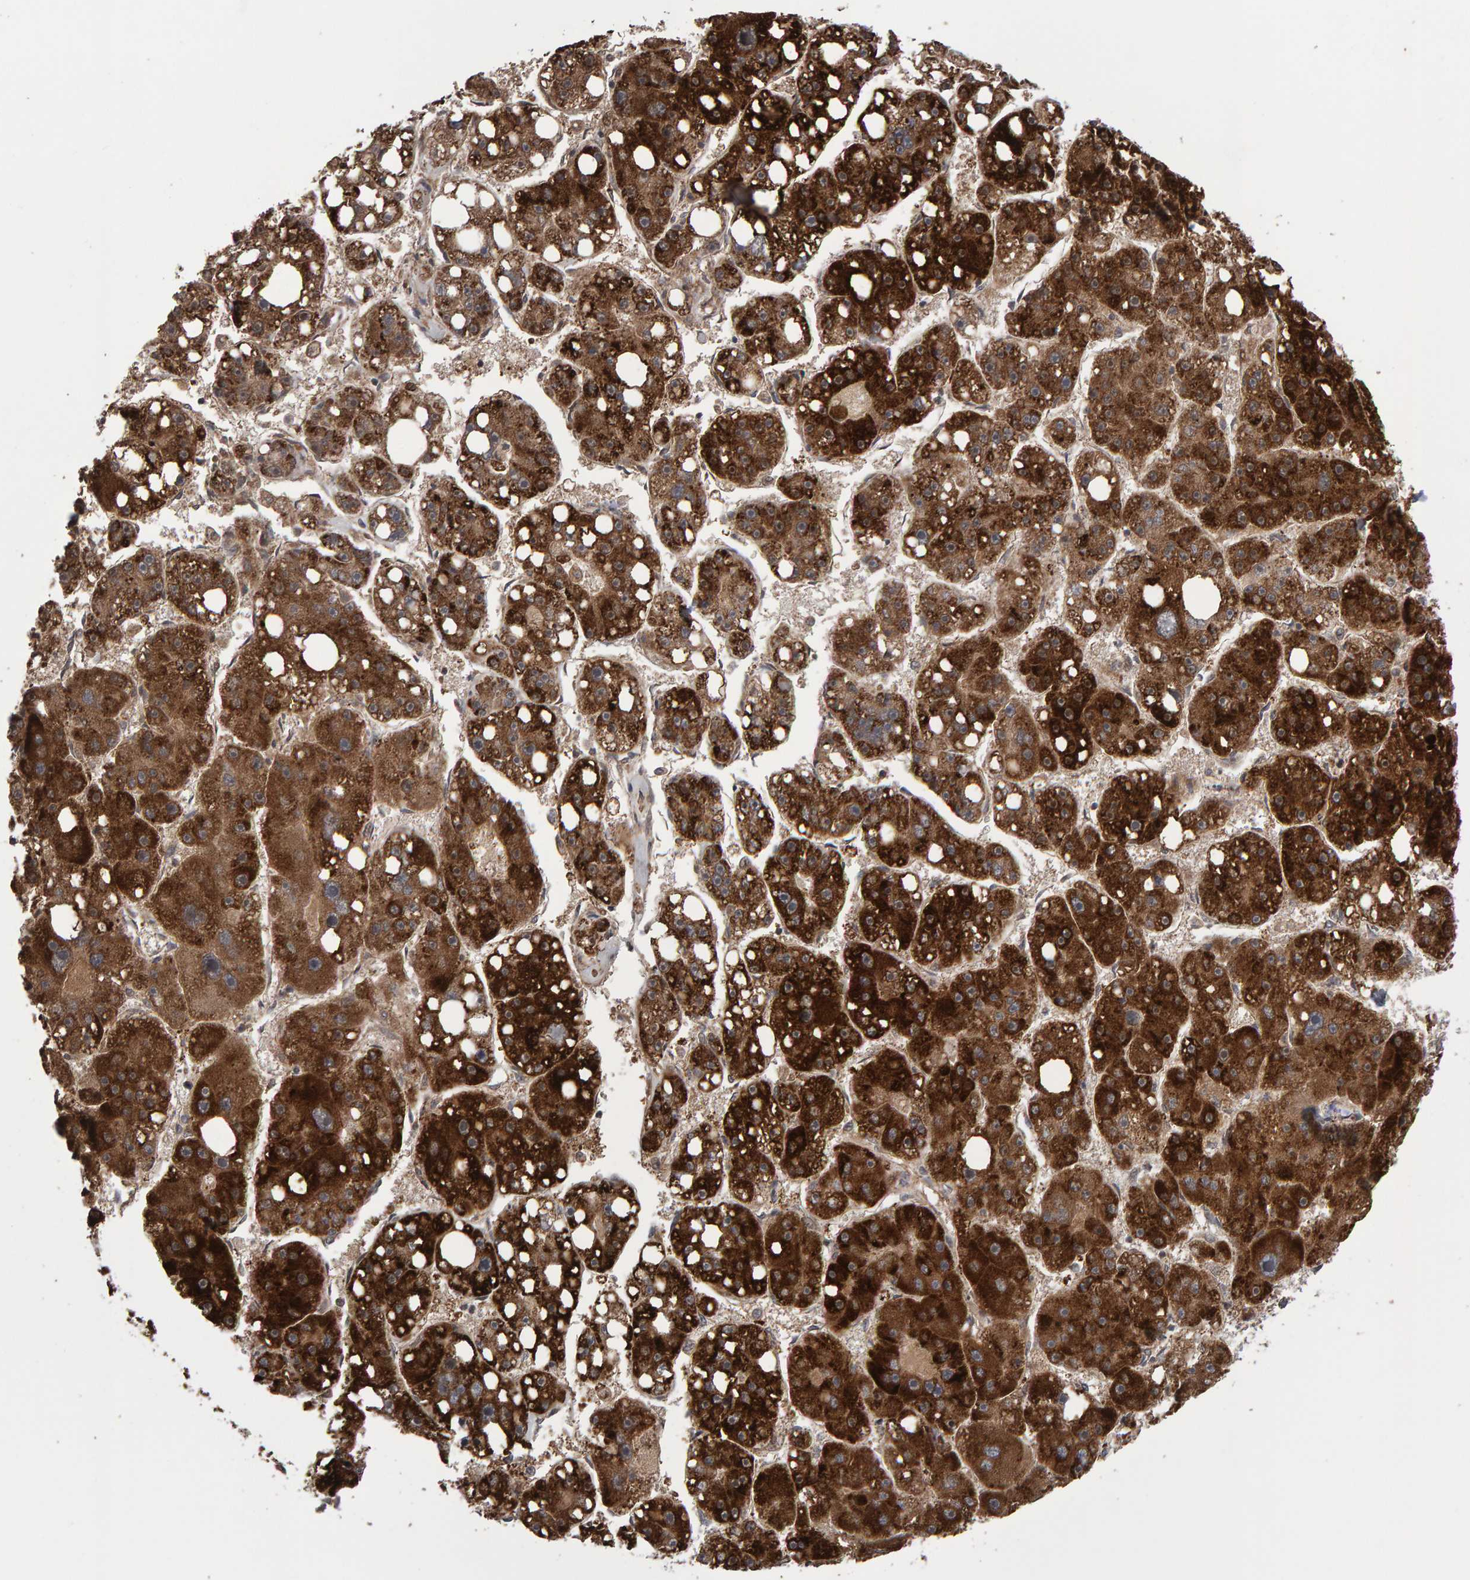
{"staining": {"intensity": "strong", "quantity": ">75%", "location": "cytoplasmic/membranous"}, "tissue": "liver cancer", "cell_type": "Tumor cells", "image_type": "cancer", "snomed": [{"axis": "morphology", "description": "Carcinoma, Hepatocellular, NOS"}, {"axis": "topography", "description": "Liver"}], "caption": "Tumor cells demonstrate strong cytoplasmic/membranous staining in about >75% of cells in liver cancer (hepatocellular carcinoma).", "gene": "PECR", "patient": {"sex": "female", "age": 61}}